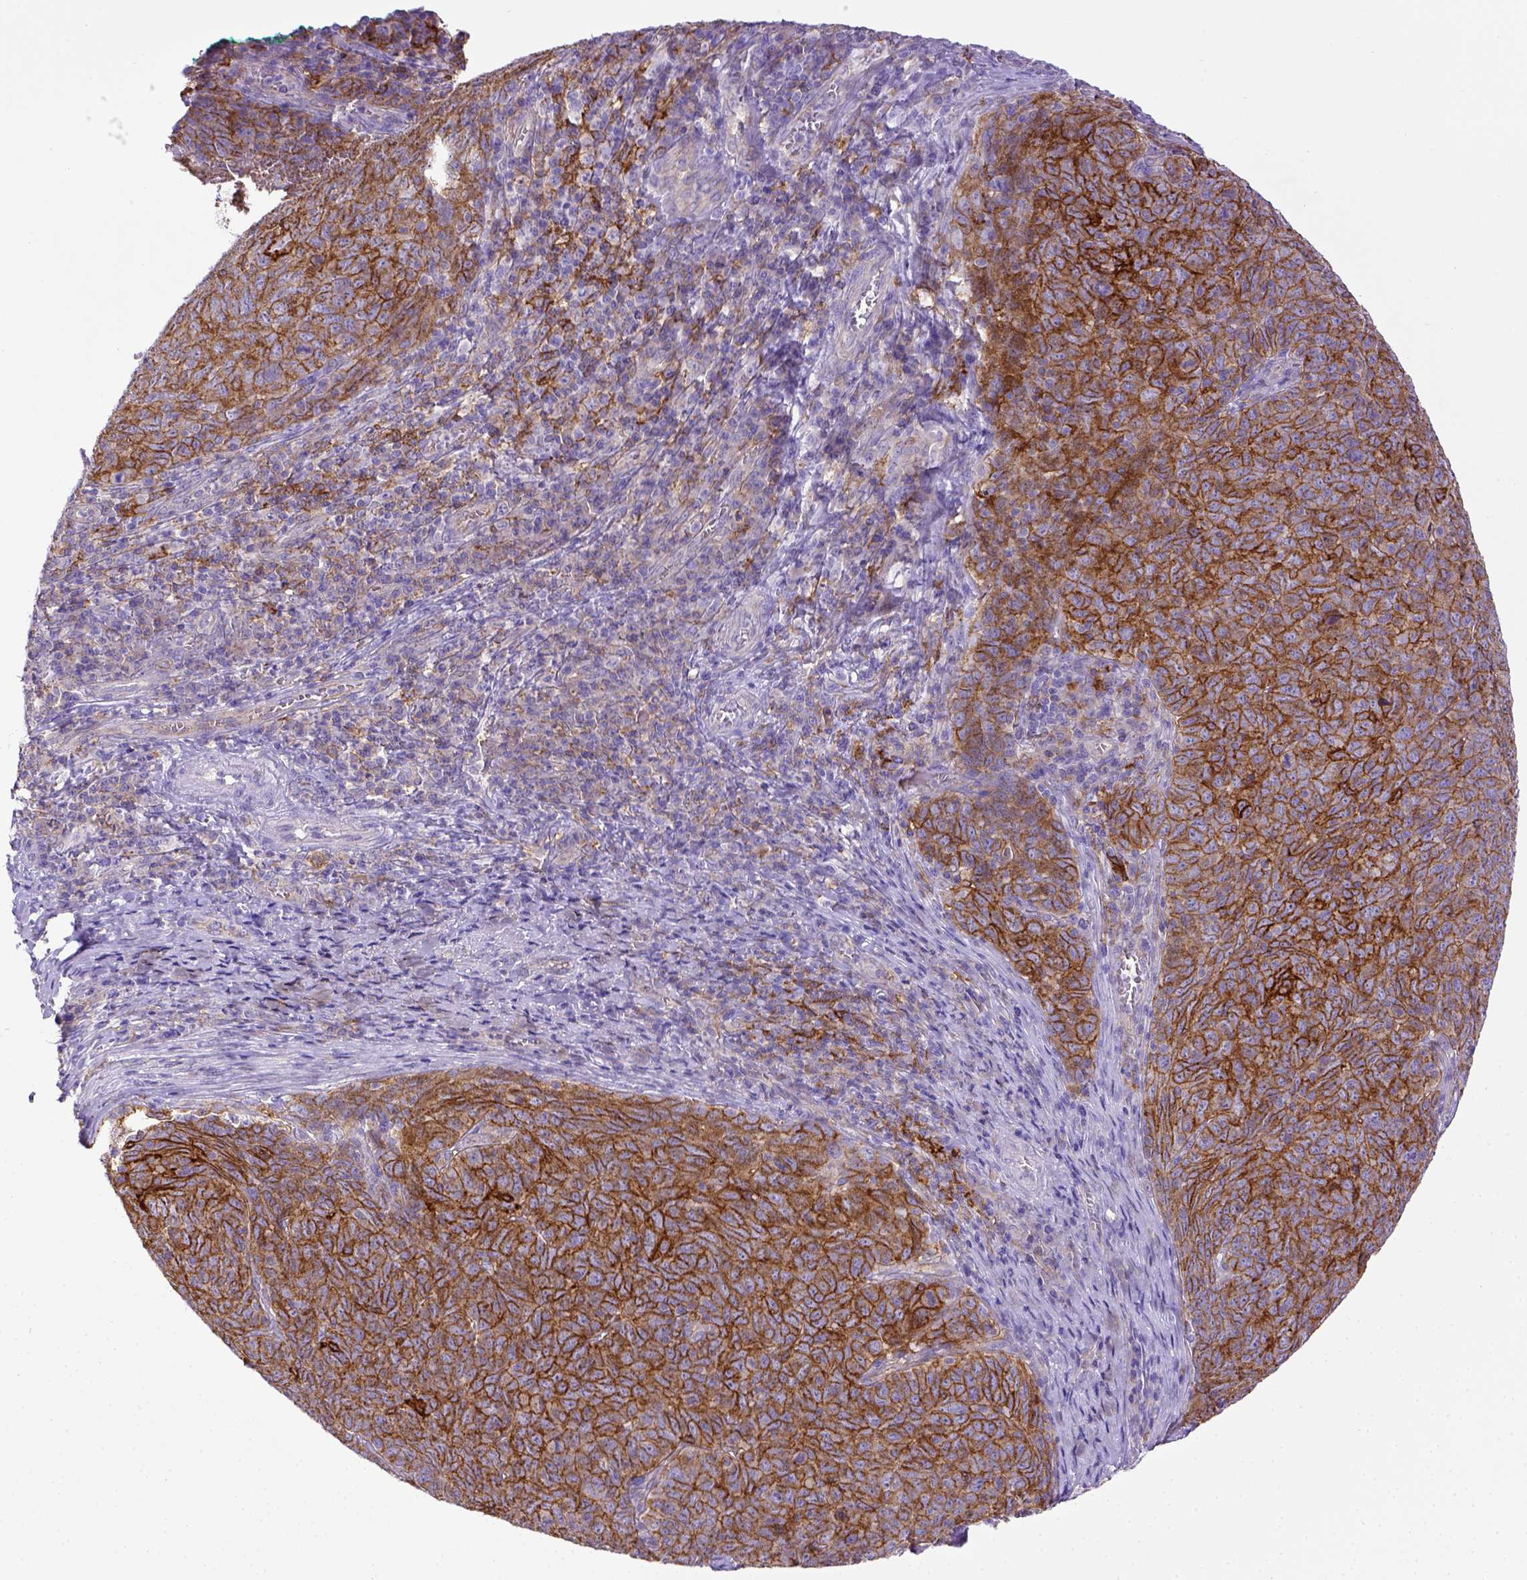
{"staining": {"intensity": "strong", "quantity": ">75%", "location": "cytoplasmic/membranous"}, "tissue": "skin cancer", "cell_type": "Tumor cells", "image_type": "cancer", "snomed": [{"axis": "morphology", "description": "Squamous cell carcinoma, NOS"}, {"axis": "topography", "description": "Skin"}, {"axis": "topography", "description": "Anal"}], "caption": "Protein staining of skin squamous cell carcinoma tissue demonstrates strong cytoplasmic/membranous positivity in about >75% of tumor cells.", "gene": "CD40", "patient": {"sex": "female", "age": 51}}